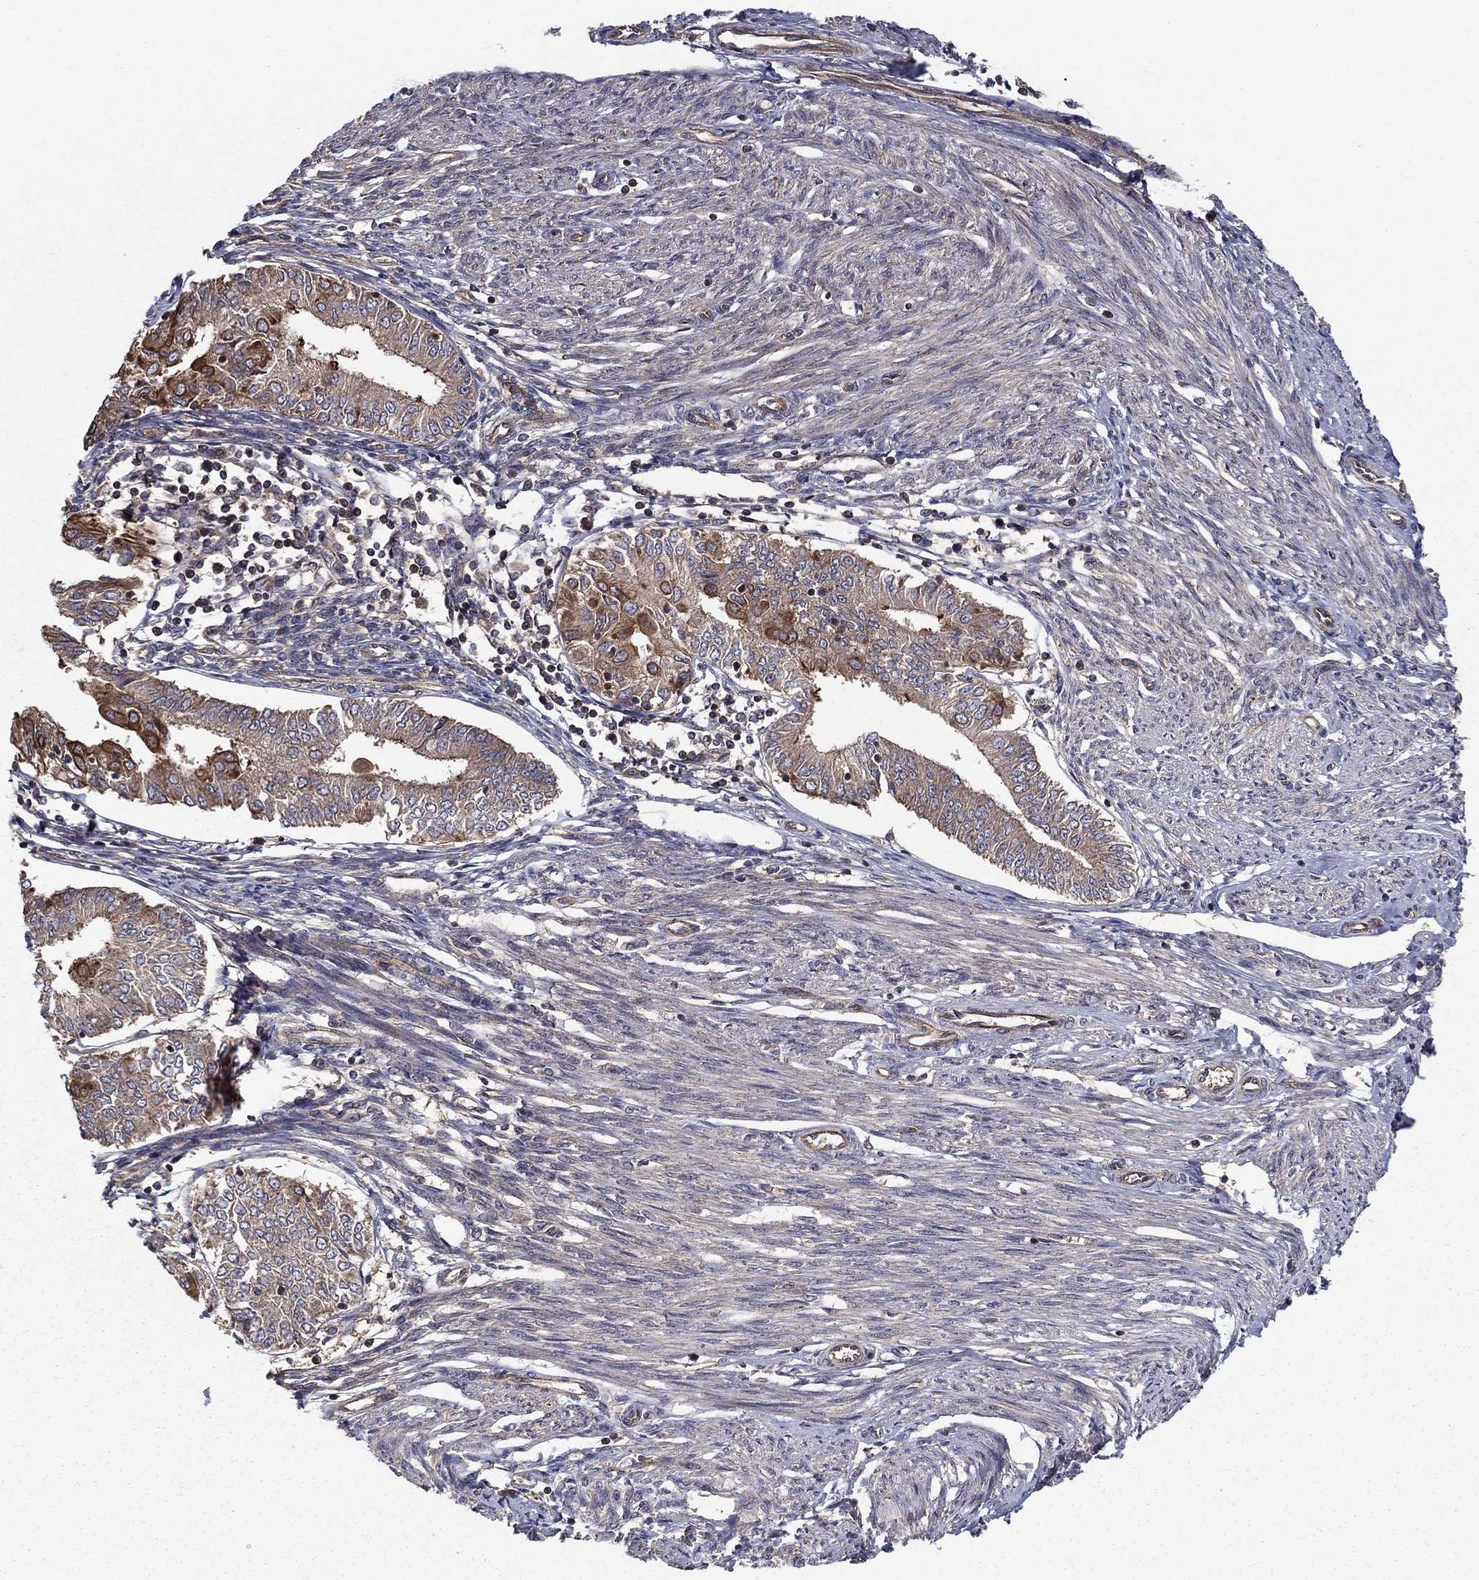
{"staining": {"intensity": "strong", "quantity": "25%-75%", "location": "cytoplasmic/membranous"}, "tissue": "endometrial cancer", "cell_type": "Tumor cells", "image_type": "cancer", "snomed": [{"axis": "morphology", "description": "Adenocarcinoma, NOS"}, {"axis": "topography", "description": "Endometrium"}], "caption": "Endometrial cancer stained with DAB immunohistochemistry (IHC) demonstrates high levels of strong cytoplasmic/membranous positivity in approximately 25%-75% of tumor cells.", "gene": "BMERB1", "patient": {"sex": "female", "age": 68}}